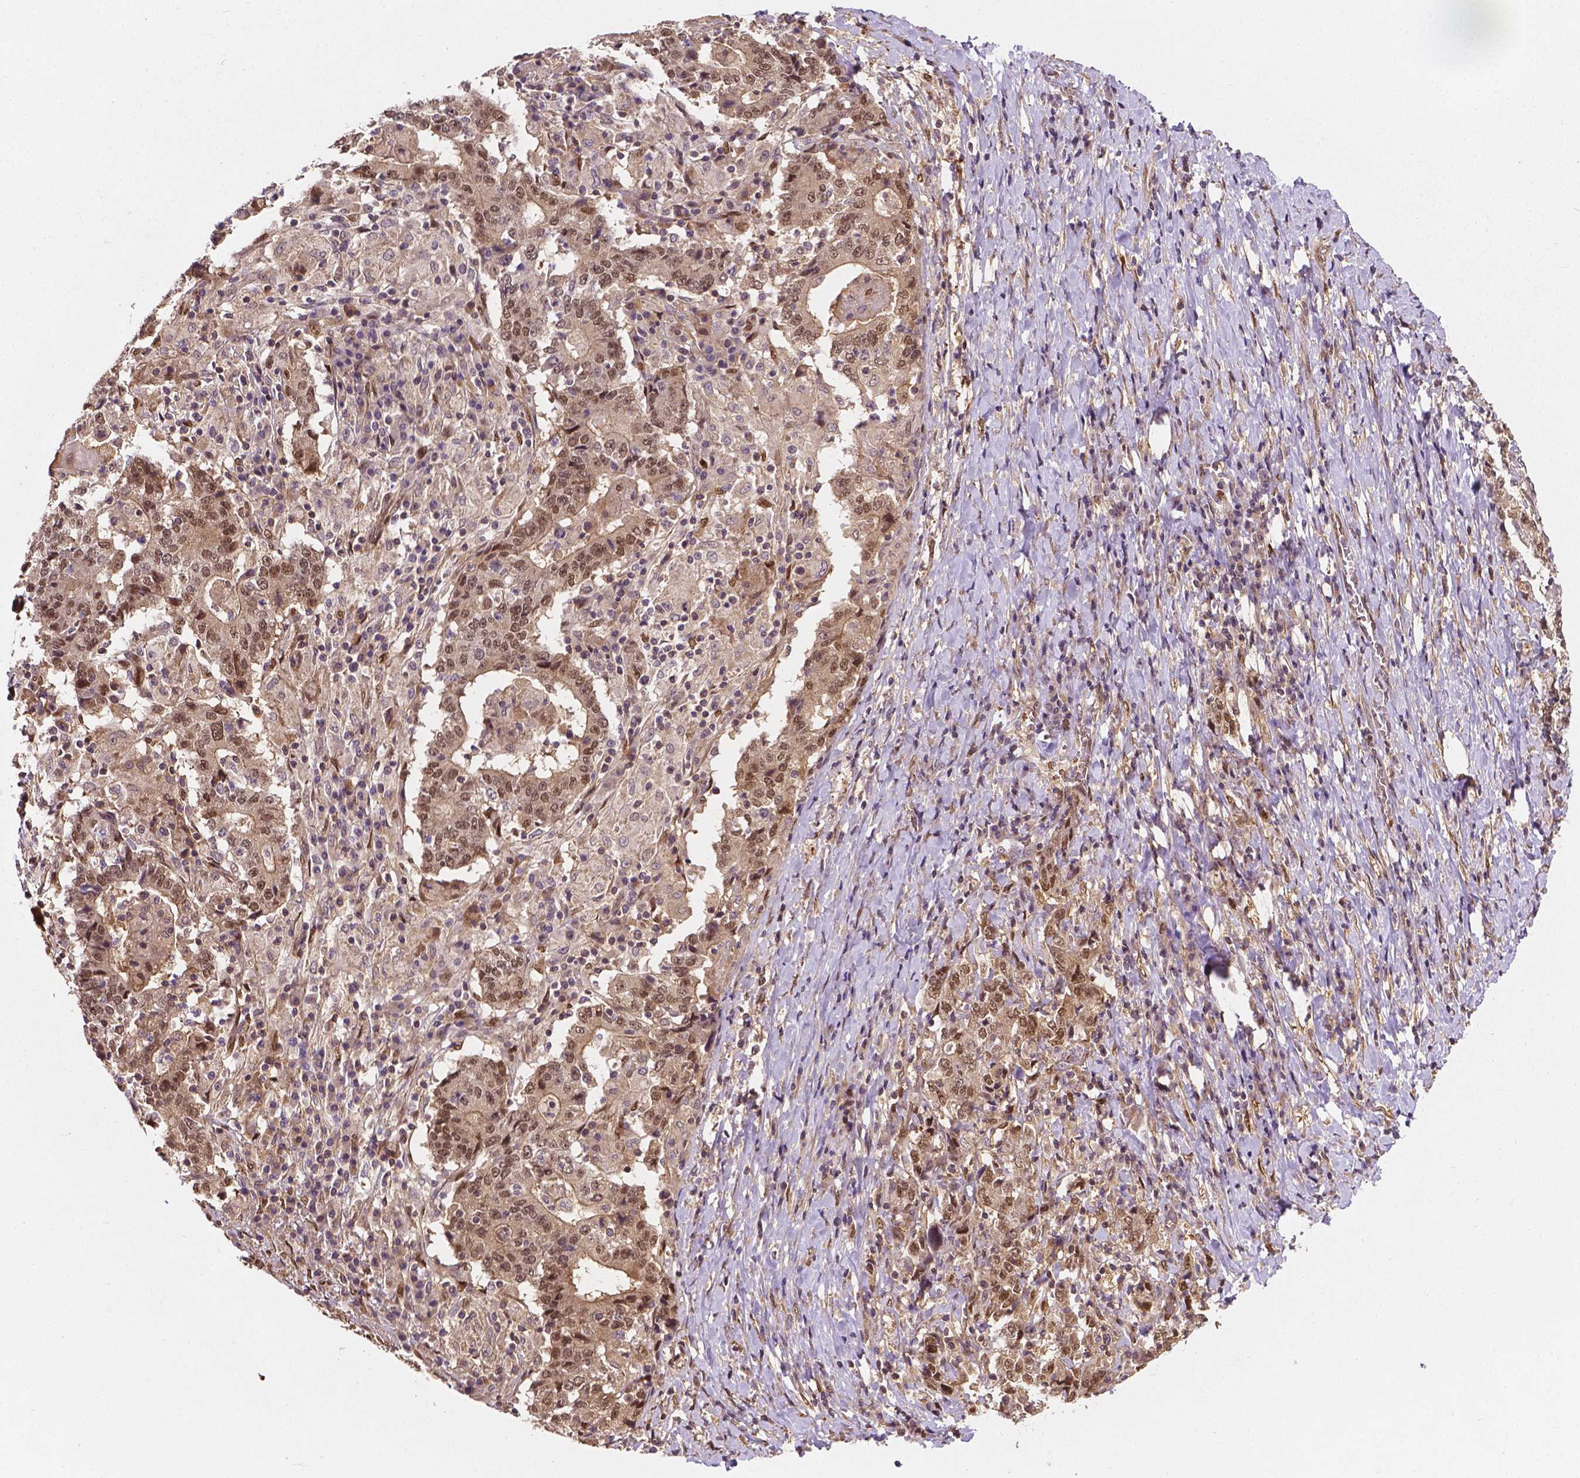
{"staining": {"intensity": "moderate", "quantity": "<25%", "location": "nuclear"}, "tissue": "stomach cancer", "cell_type": "Tumor cells", "image_type": "cancer", "snomed": [{"axis": "morphology", "description": "Normal tissue, NOS"}, {"axis": "morphology", "description": "Adenocarcinoma, NOS"}, {"axis": "topography", "description": "Stomach, upper"}, {"axis": "topography", "description": "Stomach"}], "caption": "Immunohistochemical staining of human stomach cancer (adenocarcinoma) shows moderate nuclear protein expression in about <25% of tumor cells.", "gene": "YAP1", "patient": {"sex": "male", "age": 59}}